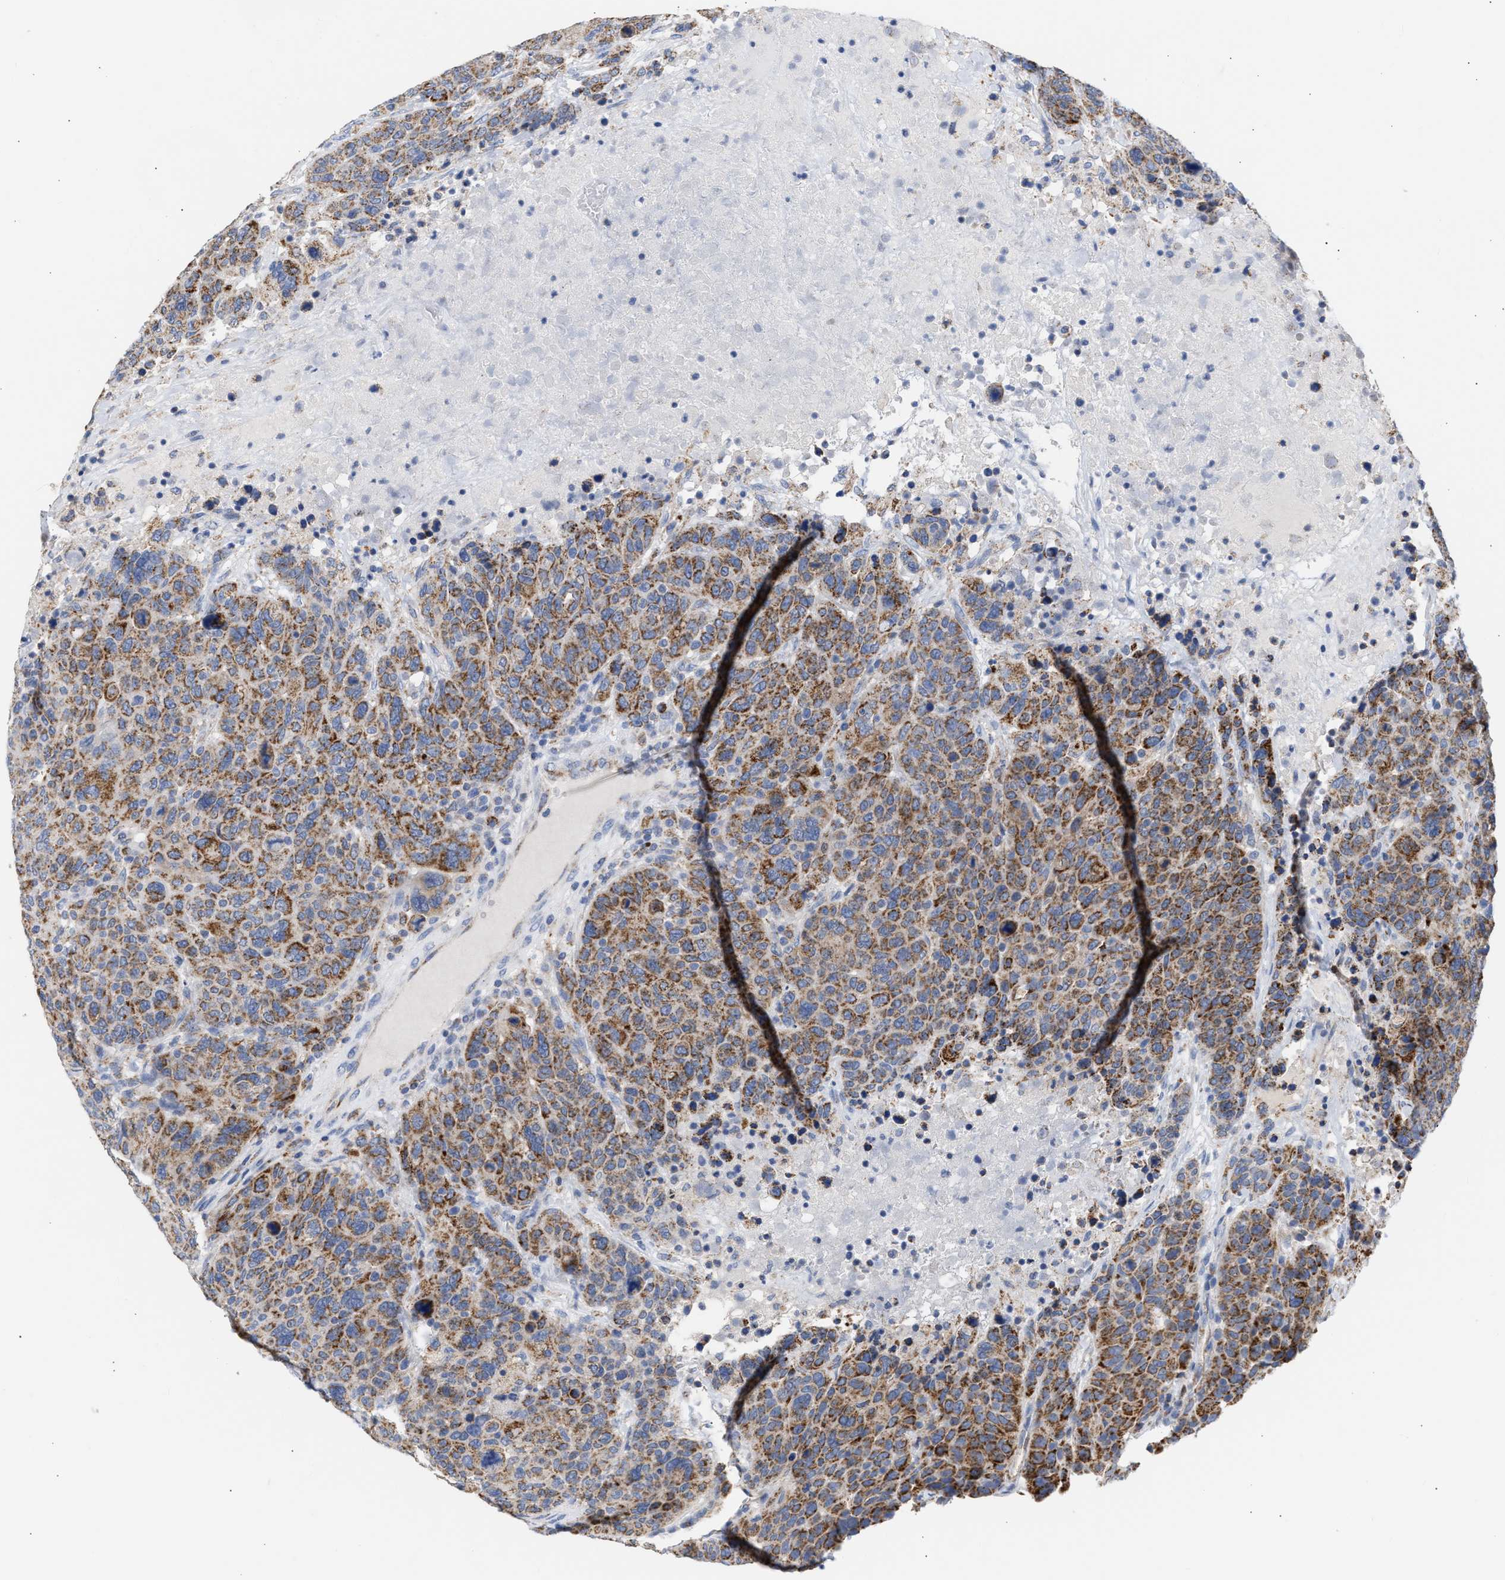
{"staining": {"intensity": "moderate", "quantity": ">75%", "location": "cytoplasmic/membranous"}, "tissue": "breast cancer", "cell_type": "Tumor cells", "image_type": "cancer", "snomed": [{"axis": "morphology", "description": "Duct carcinoma"}, {"axis": "topography", "description": "Breast"}], "caption": "A photomicrograph of breast cancer stained for a protein shows moderate cytoplasmic/membranous brown staining in tumor cells.", "gene": "ACOT13", "patient": {"sex": "female", "age": 37}}